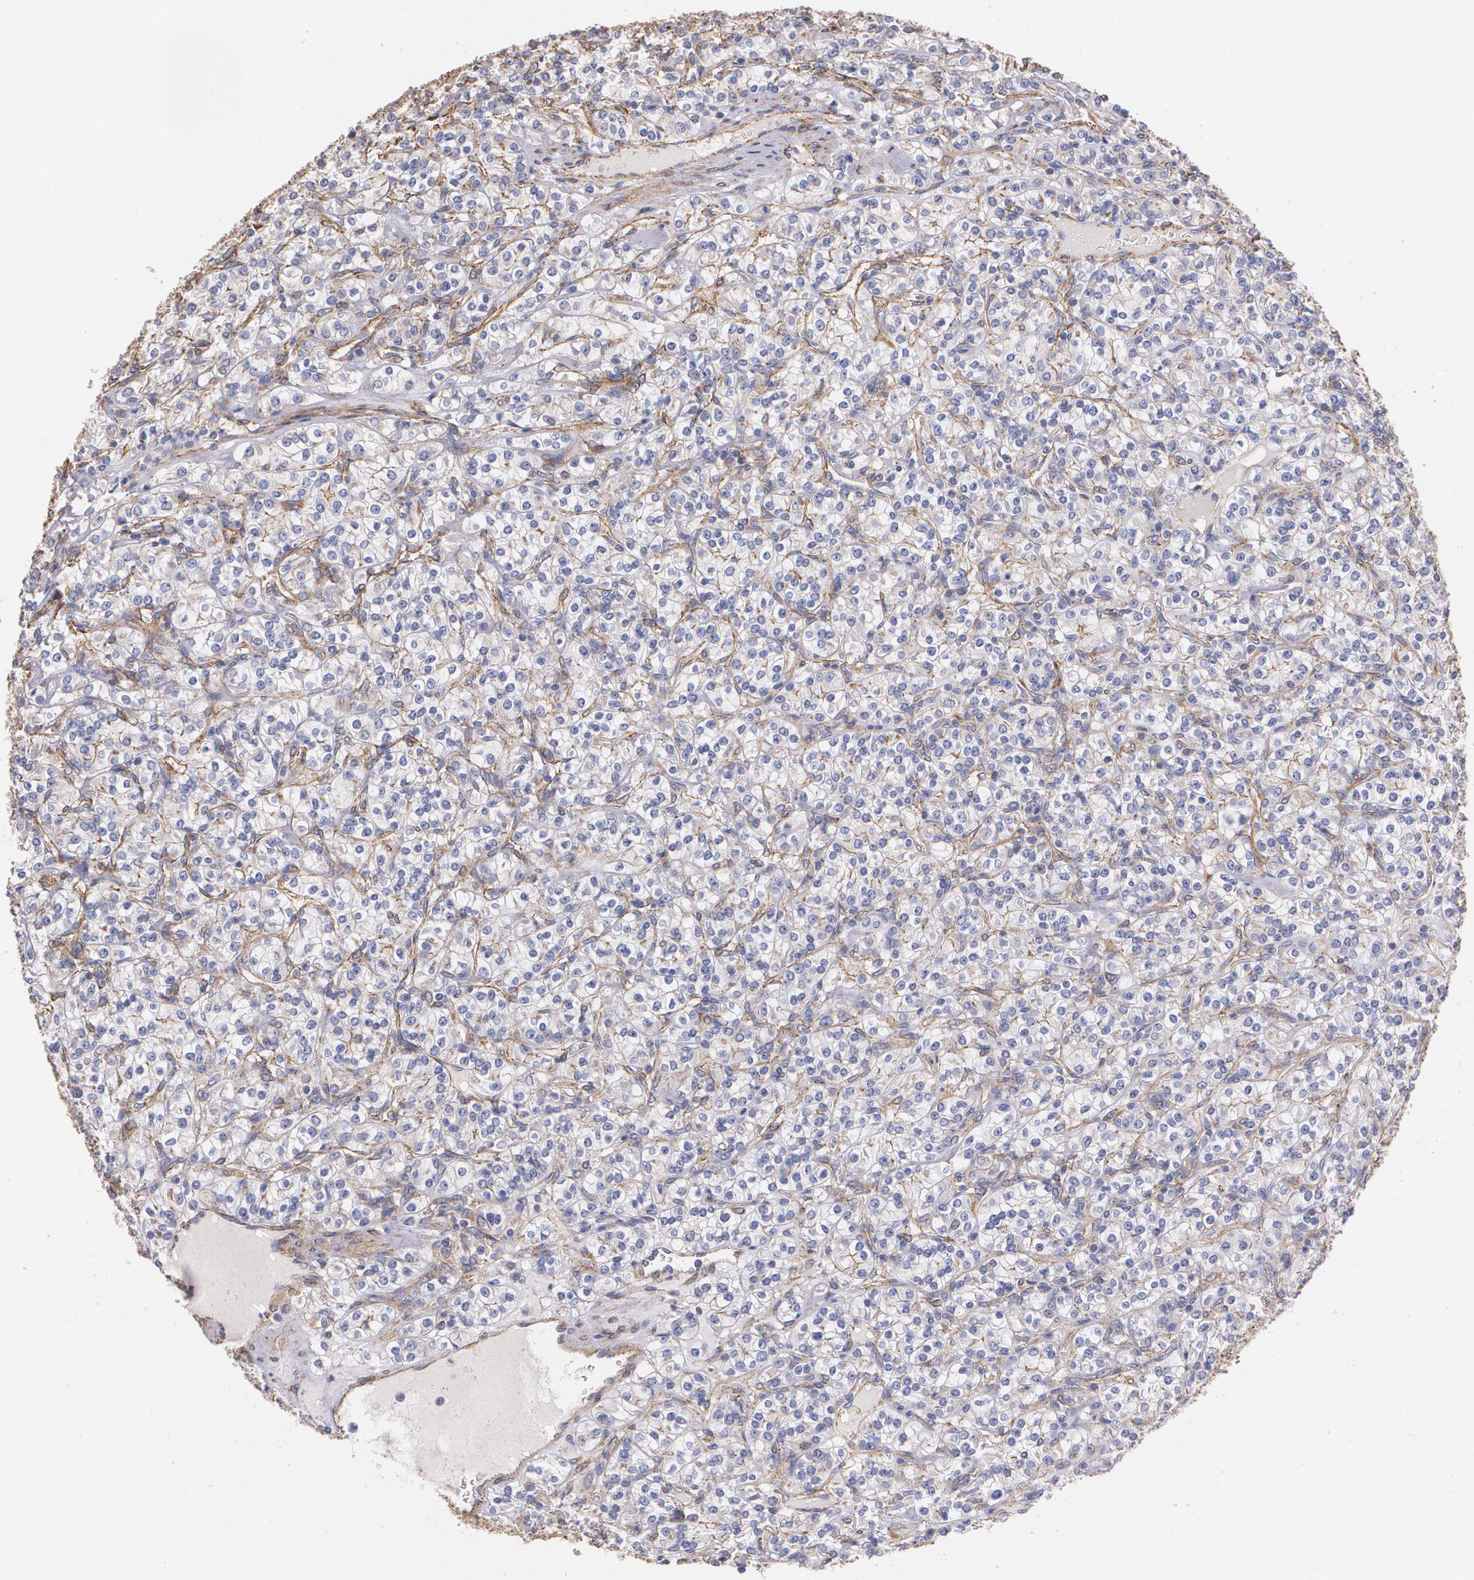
{"staining": {"intensity": "weak", "quantity": ">75%", "location": "cytoplasmic/membranous"}, "tissue": "renal cancer", "cell_type": "Tumor cells", "image_type": "cancer", "snomed": [{"axis": "morphology", "description": "Adenocarcinoma, NOS"}, {"axis": "topography", "description": "Kidney"}], "caption": "Immunohistochemical staining of human adenocarcinoma (renal) demonstrates low levels of weak cytoplasmic/membranous staining in approximately >75% of tumor cells.", "gene": "TJP1", "patient": {"sex": "male", "age": 77}}